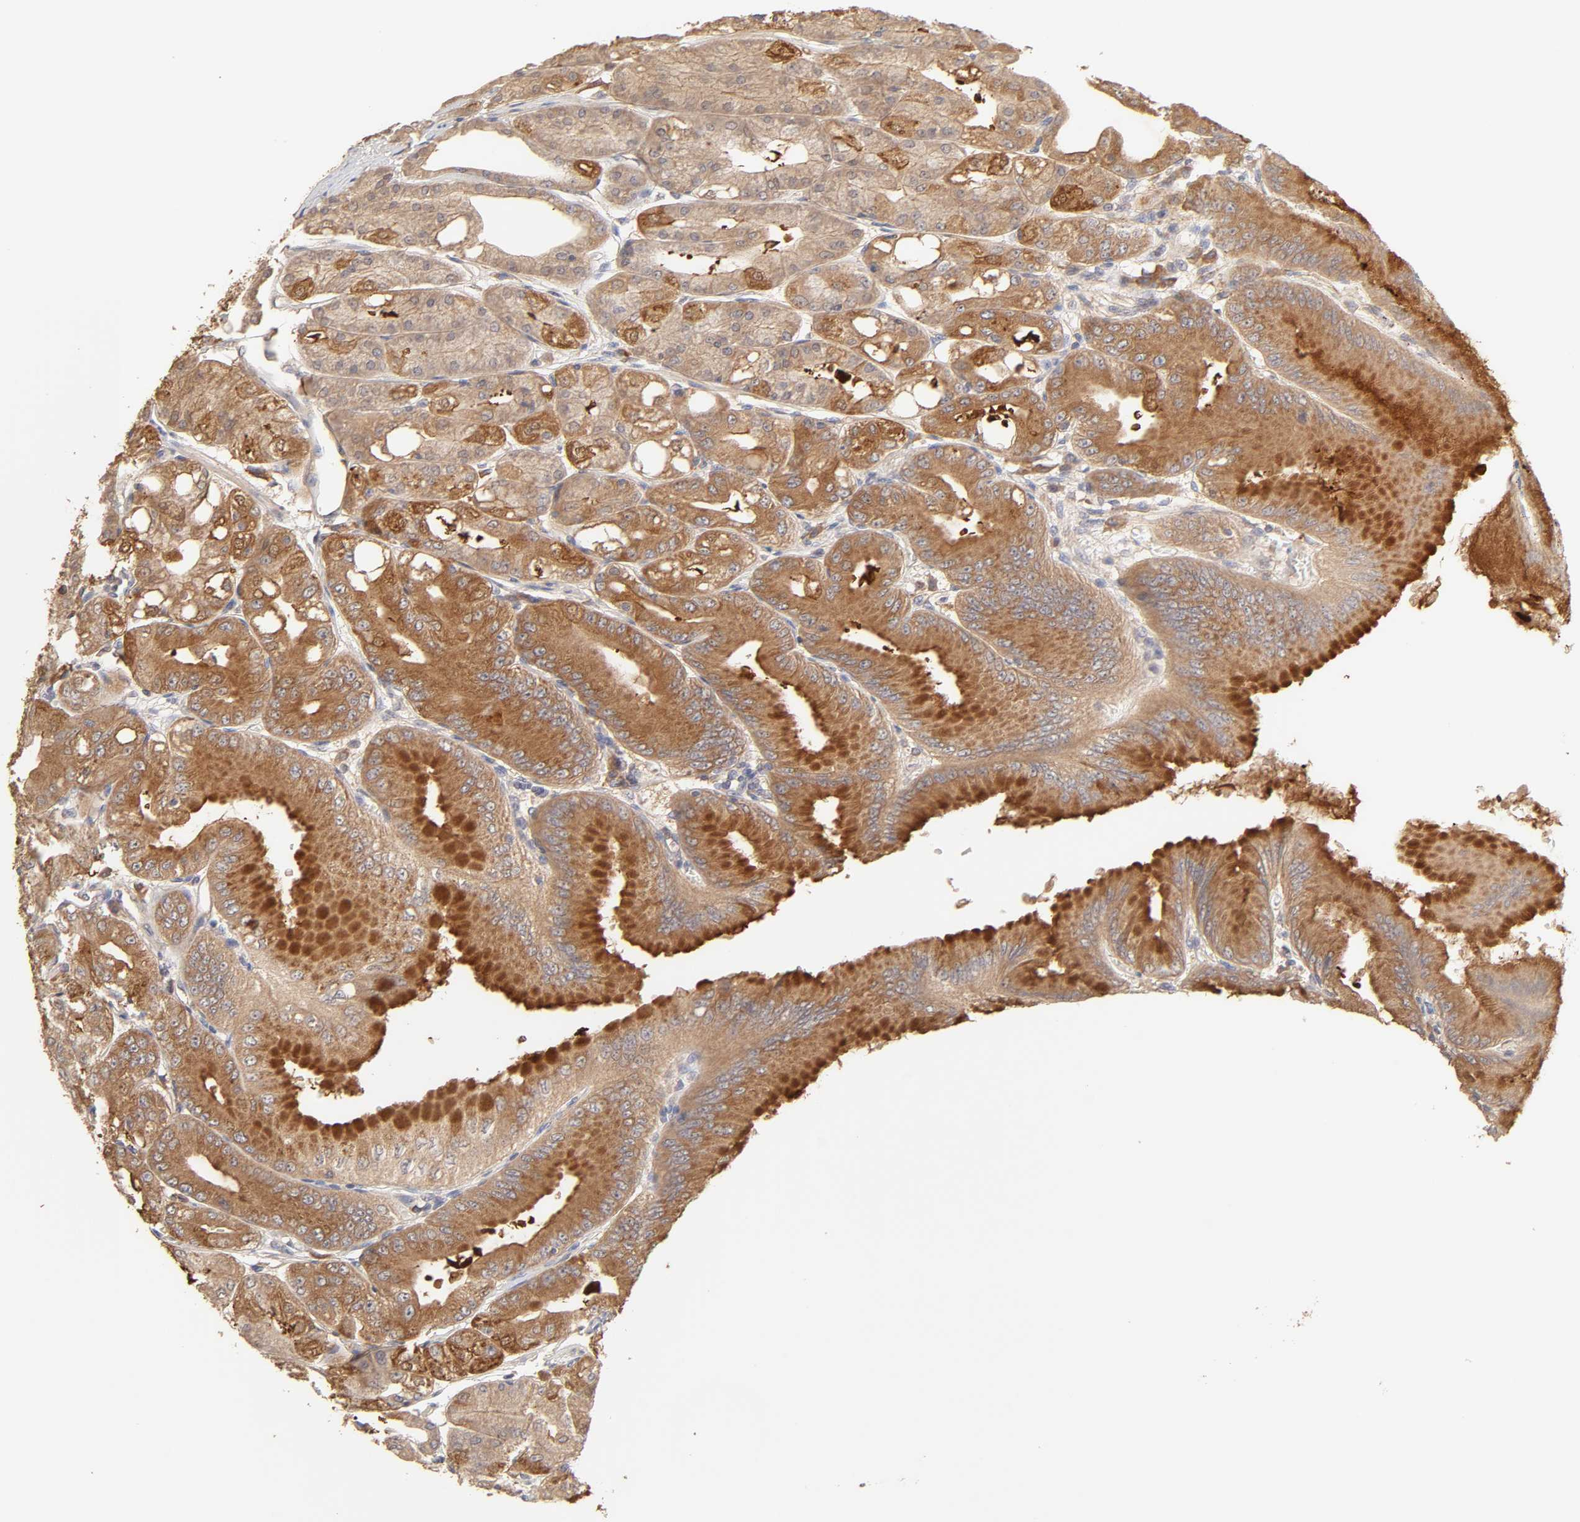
{"staining": {"intensity": "moderate", "quantity": ">75%", "location": "cytoplasmic/membranous"}, "tissue": "stomach", "cell_type": "Glandular cells", "image_type": "normal", "snomed": [{"axis": "morphology", "description": "Normal tissue, NOS"}, {"axis": "topography", "description": "Stomach, lower"}], "caption": "Protein staining by immunohistochemistry exhibits moderate cytoplasmic/membranous positivity in approximately >75% of glandular cells in benign stomach. The protein of interest is stained brown, and the nuclei are stained in blue (DAB IHC with brightfield microscopy, high magnification).", "gene": "AP1G2", "patient": {"sex": "male", "age": 71}}